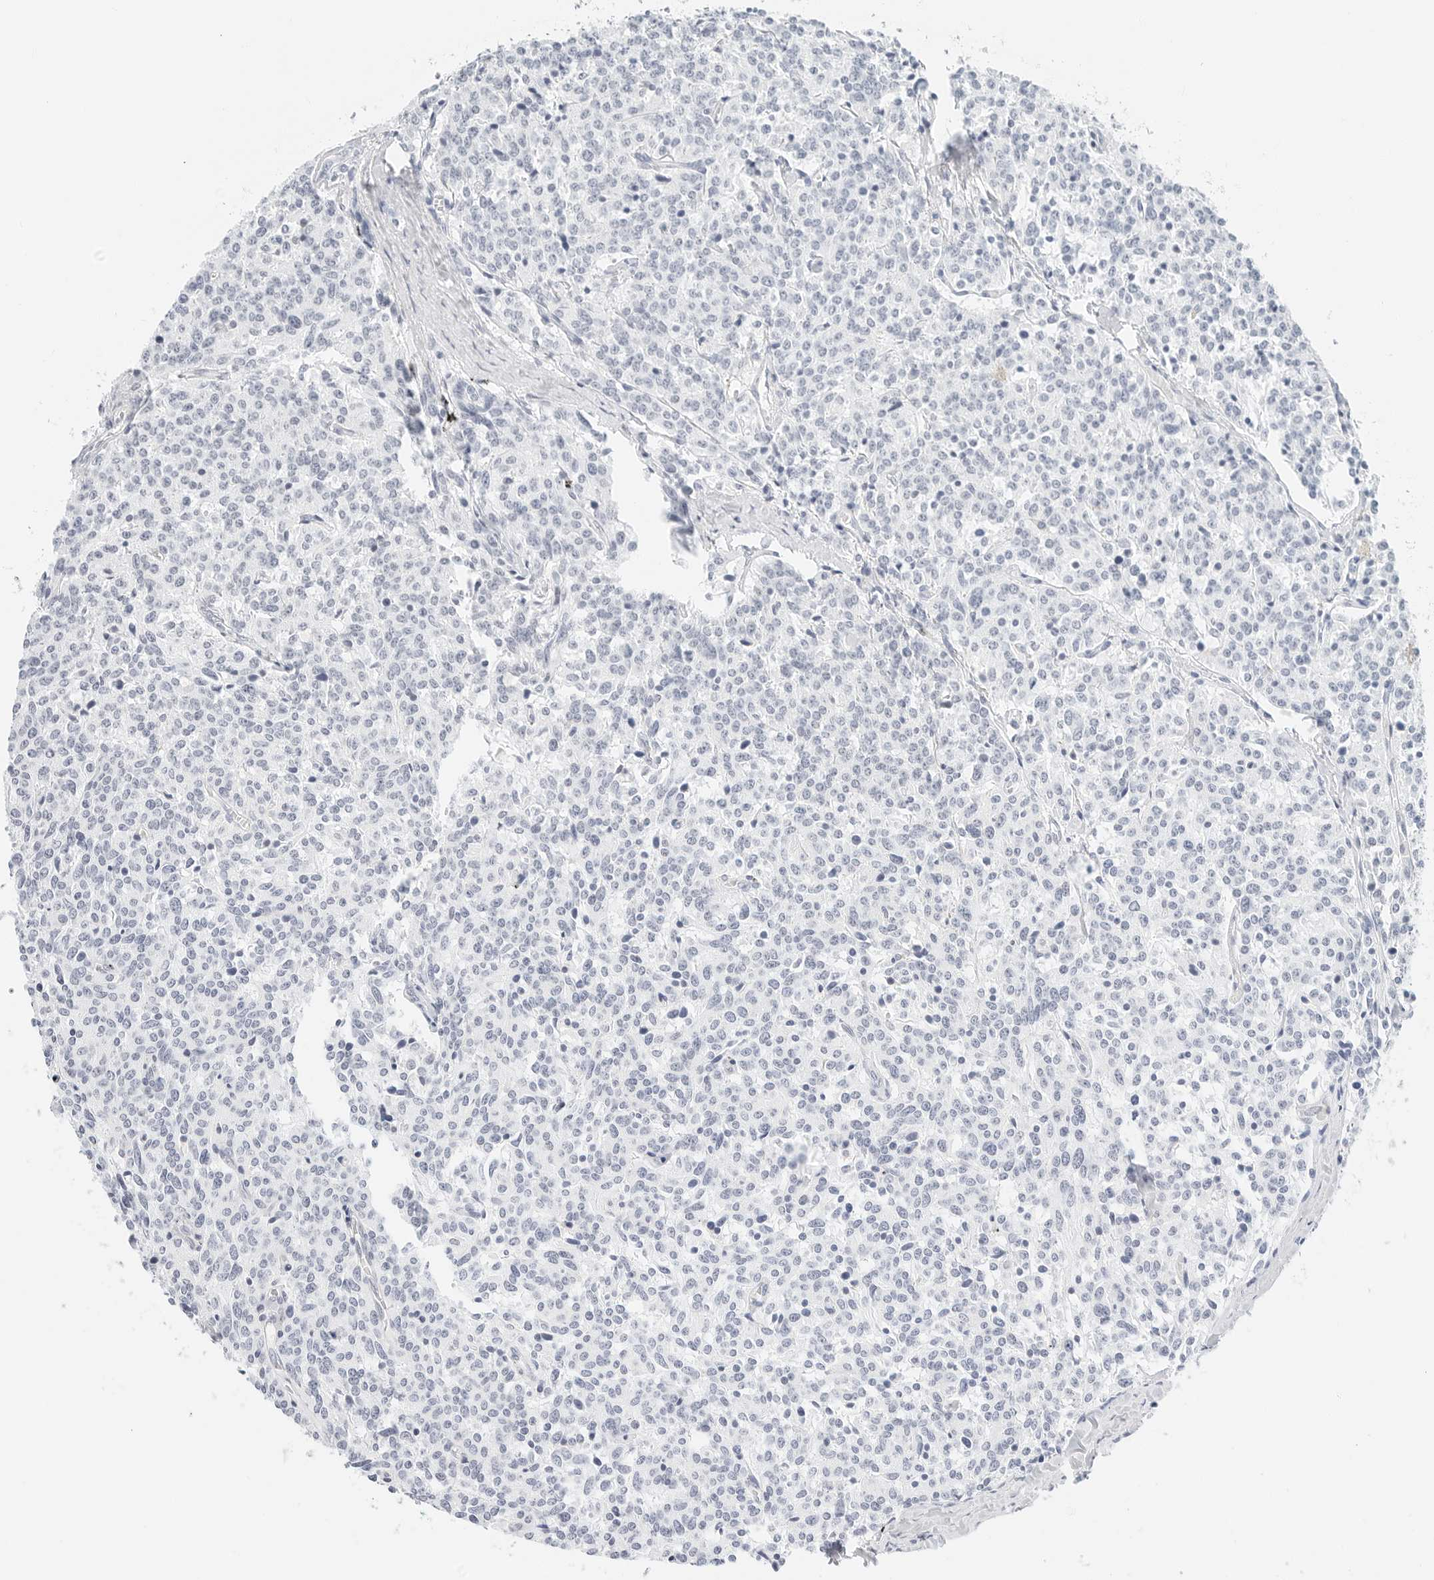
{"staining": {"intensity": "negative", "quantity": "none", "location": "none"}, "tissue": "carcinoid", "cell_type": "Tumor cells", "image_type": "cancer", "snomed": [{"axis": "morphology", "description": "Carcinoid, malignant, NOS"}, {"axis": "topography", "description": "Lung"}], "caption": "Immunohistochemistry of human carcinoid (malignant) exhibits no staining in tumor cells.", "gene": "CD22", "patient": {"sex": "female", "age": 46}}